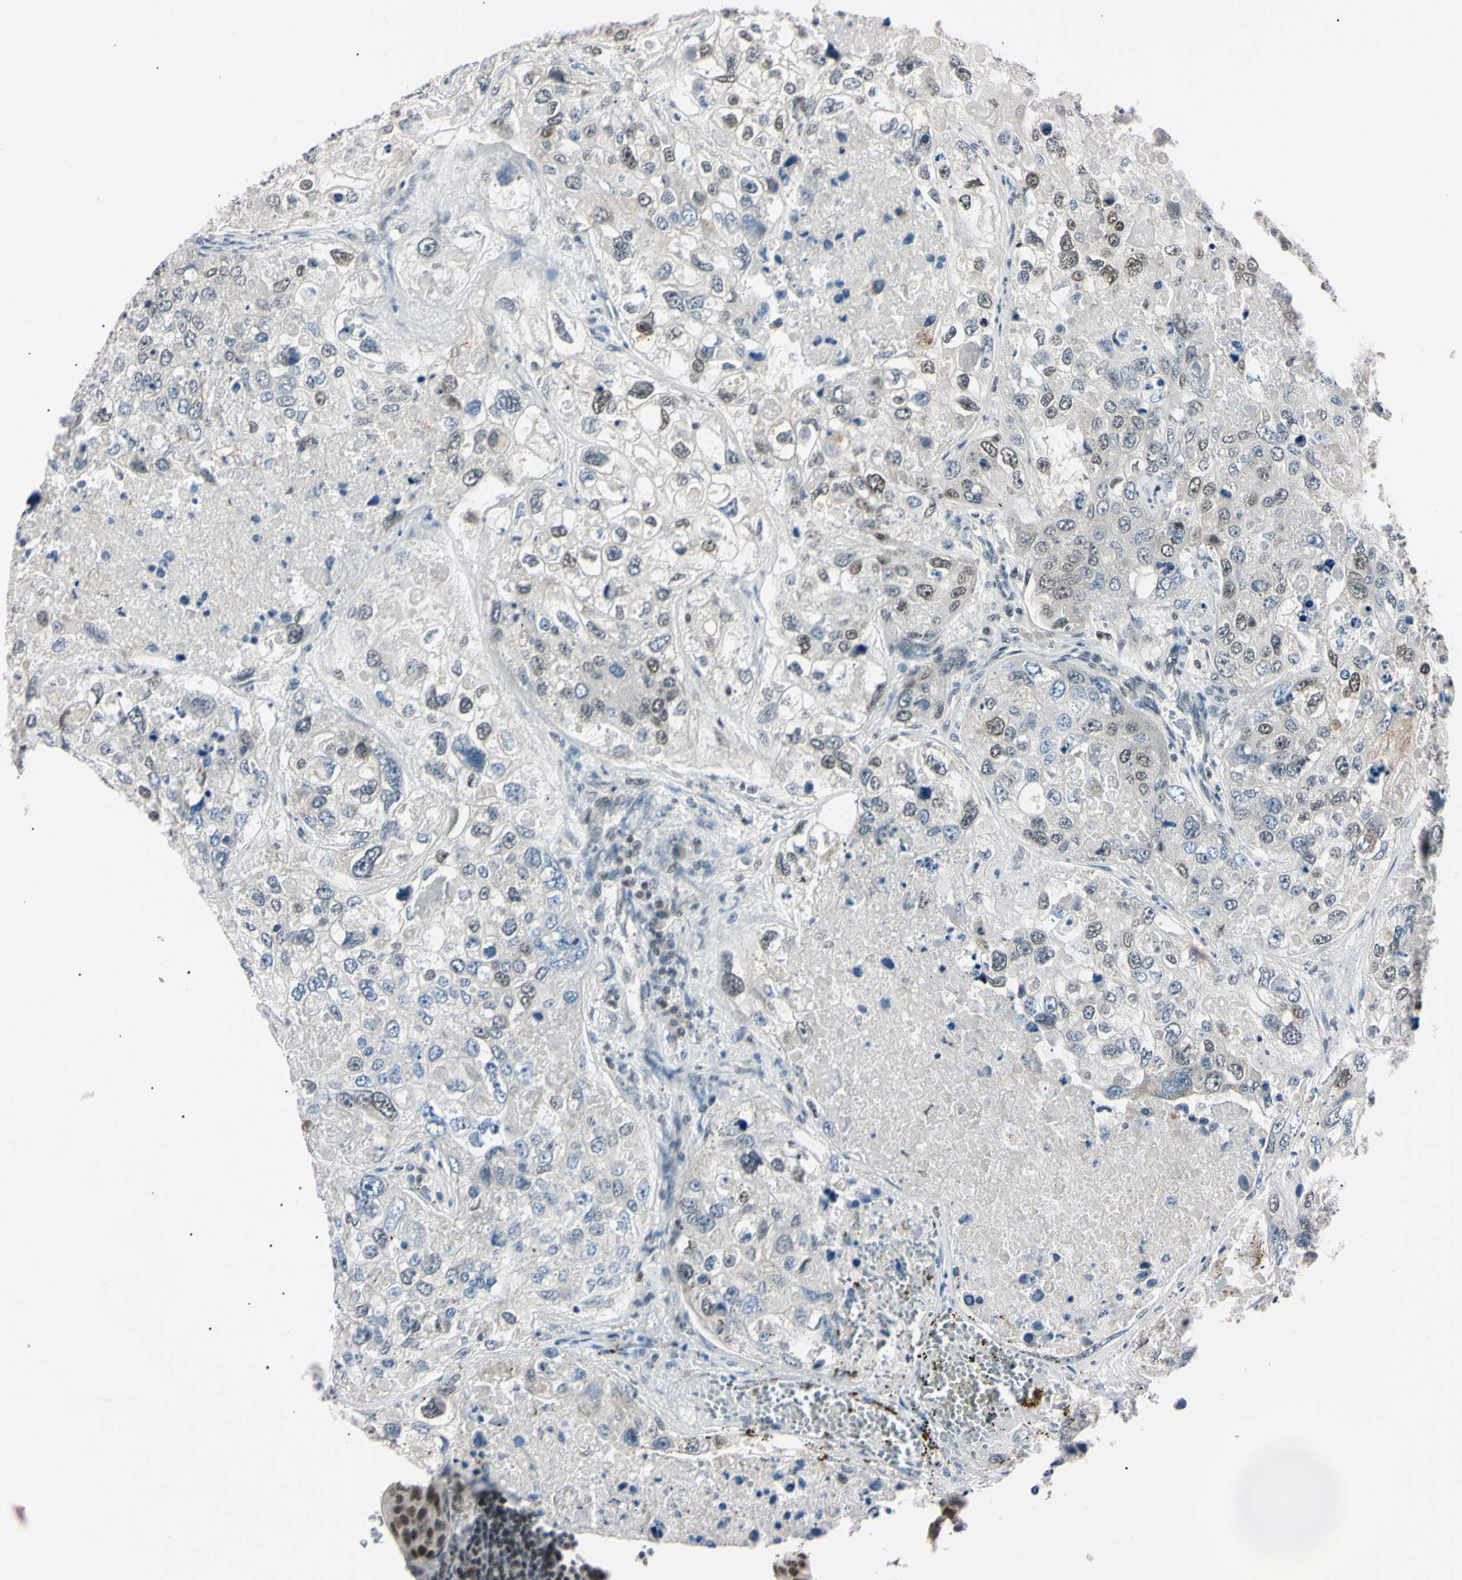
{"staining": {"intensity": "moderate", "quantity": "<25%", "location": "nuclear"}, "tissue": "urothelial cancer", "cell_type": "Tumor cells", "image_type": "cancer", "snomed": [{"axis": "morphology", "description": "Urothelial carcinoma, High grade"}, {"axis": "topography", "description": "Lymph node"}, {"axis": "topography", "description": "Urinary bladder"}], "caption": "Moderate nuclear protein positivity is seen in about <25% of tumor cells in high-grade urothelial carcinoma. The staining was performed using DAB (3,3'-diaminobenzidine) to visualize the protein expression in brown, while the nuclei were stained in blue with hematoxylin (Magnification: 20x).", "gene": "C1orf174", "patient": {"sex": "male", "age": 51}}